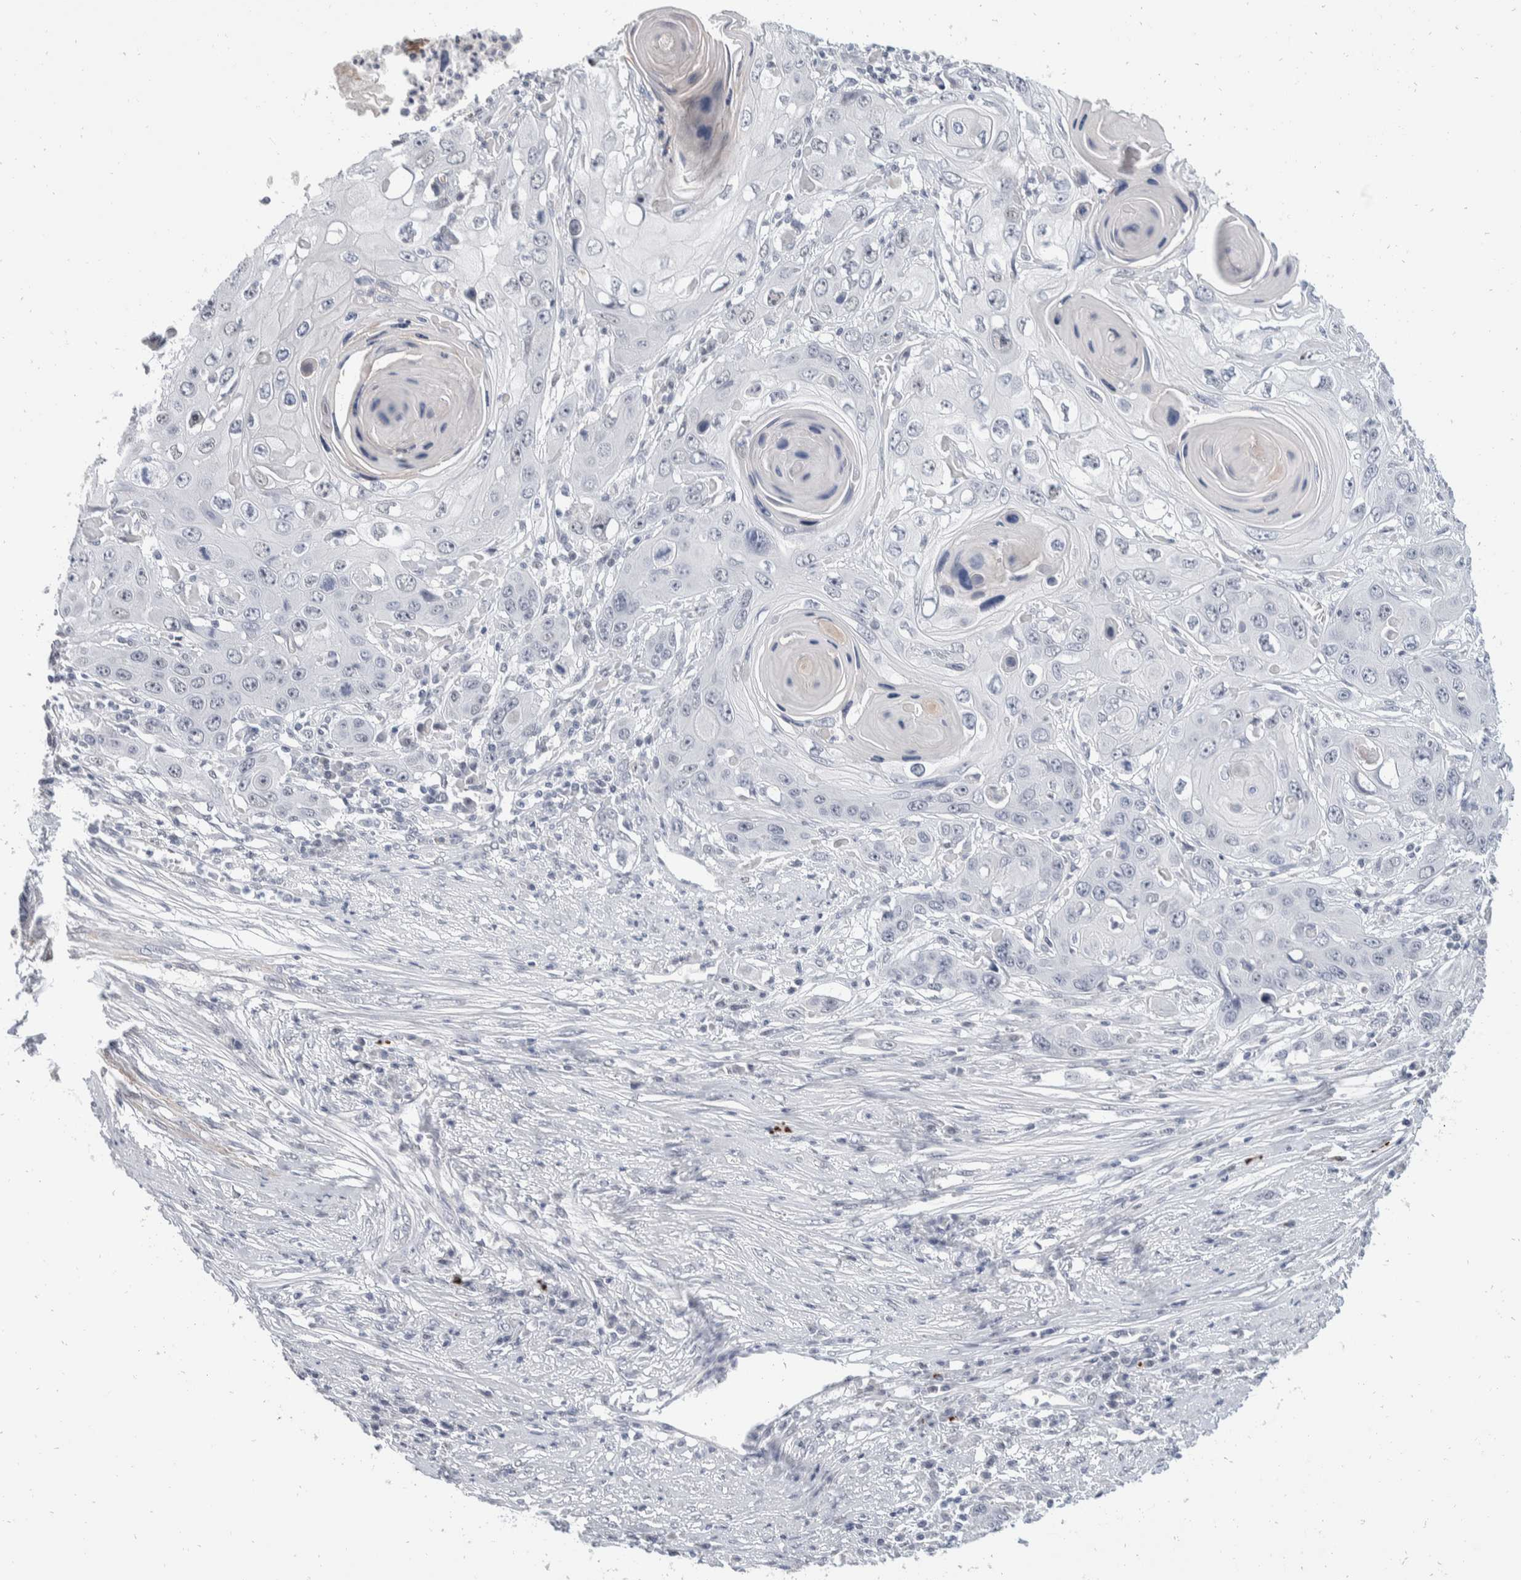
{"staining": {"intensity": "negative", "quantity": "none", "location": "none"}, "tissue": "skin cancer", "cell_type": "Tumor cells", "image_type": "cancer", "snomed": [{"axis": "morphology", "description": "Squamous cell carcinoma, NOS"}, {"axis": "topography", "description": "Skin"}], "caption": "IHC of human squamous cell carcinoma (skin) reveals no expression in tumor cells.", "gene": "CATSPERD", "patient": {"sex": "male", "age": 55}}